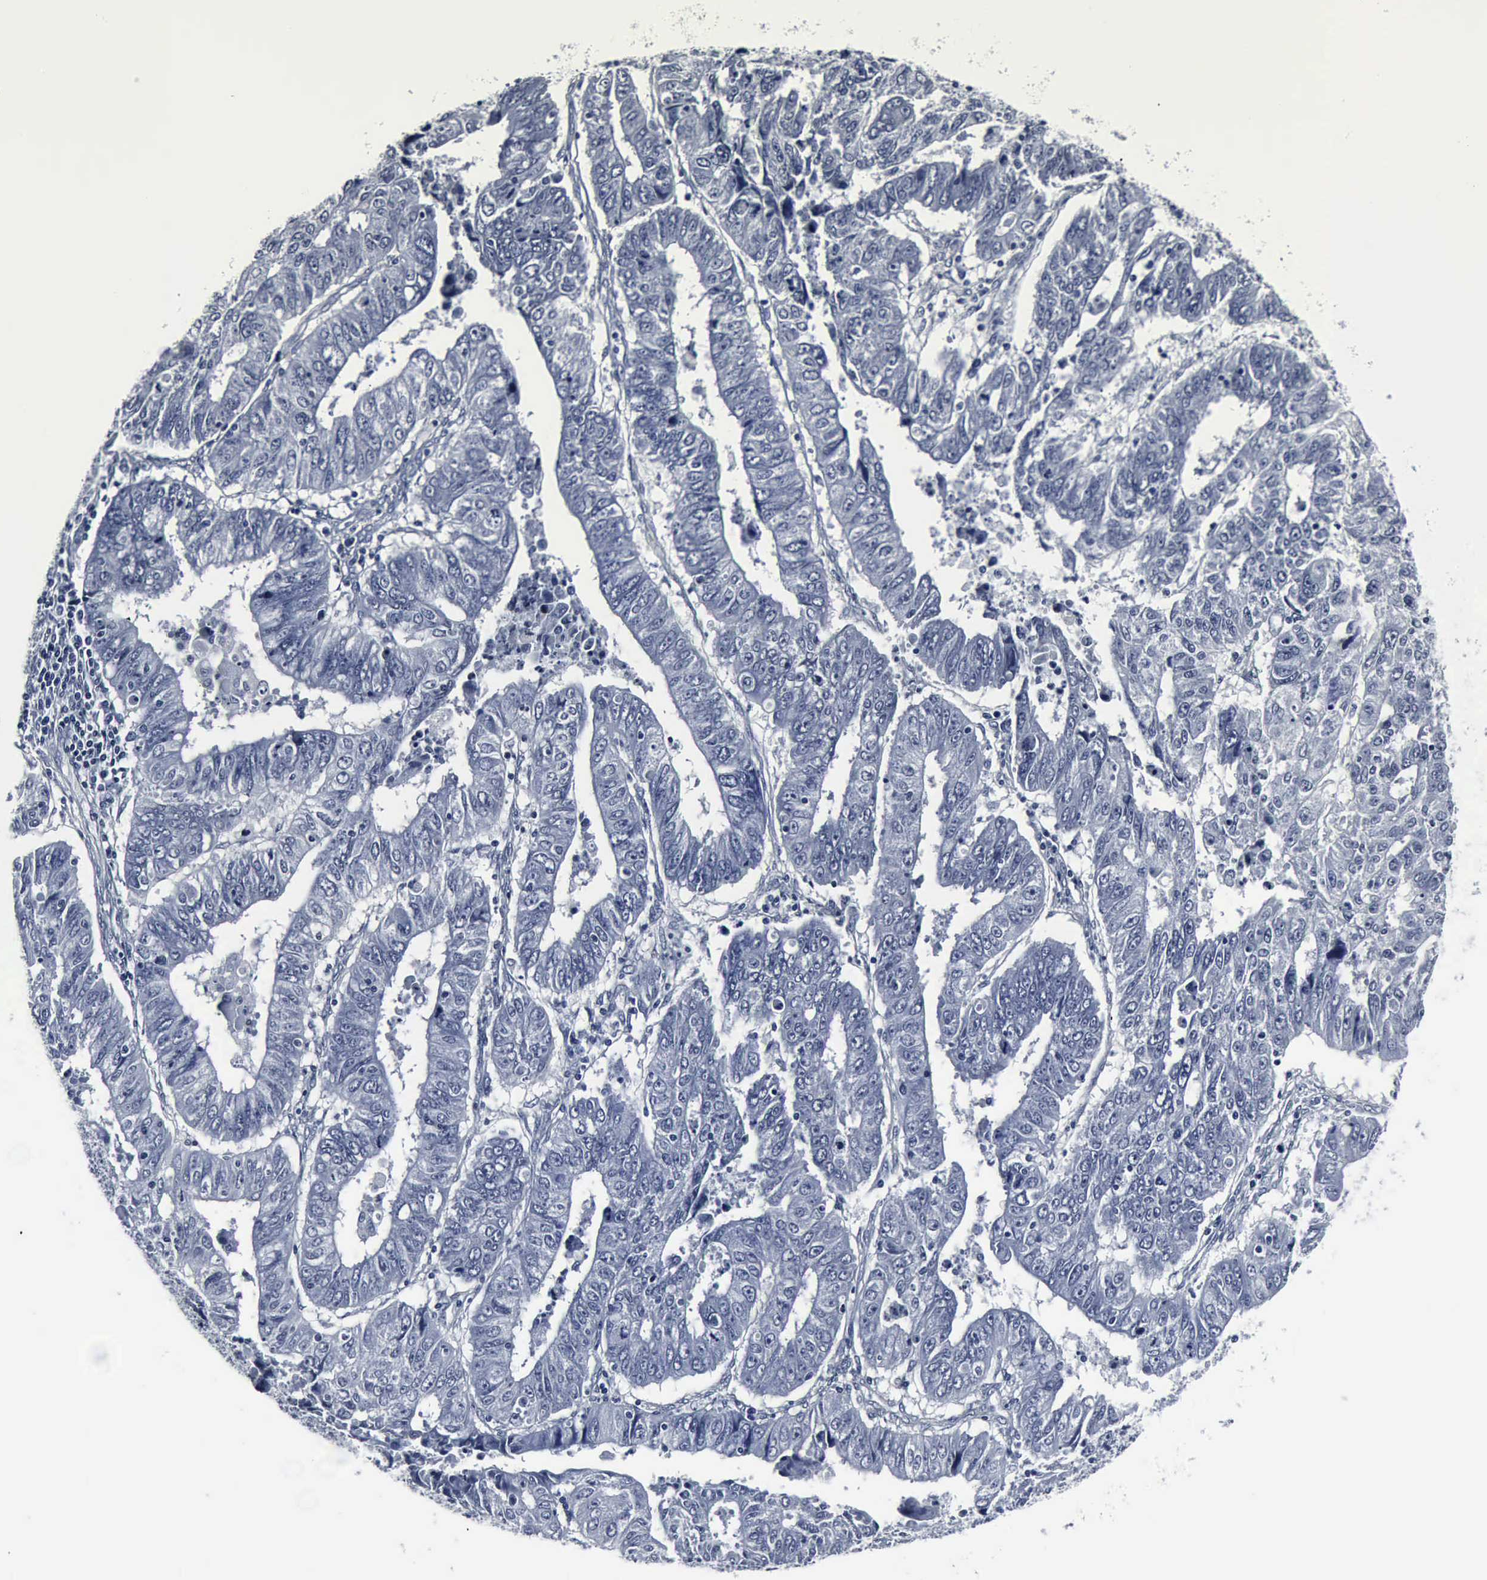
{"staining": {"intensity": "negative", "quantity": "none", "location": "none"}, "tissue": "endometrial cancer", "cell_type": "Tumor cells", "image_type": "cancer", "snomed": [{"axis": "morphology", "description": "Adenocarcinoma, NOS"}, {"axis": "topography", "description": "Endometrium"}], "caption": "This is an immunohistochemistry micrograph of human endometrial cancer. There is no positivity in tumor cells.", "gene": "SNAP25", "patient": {"sex": "female", "age": 42}}